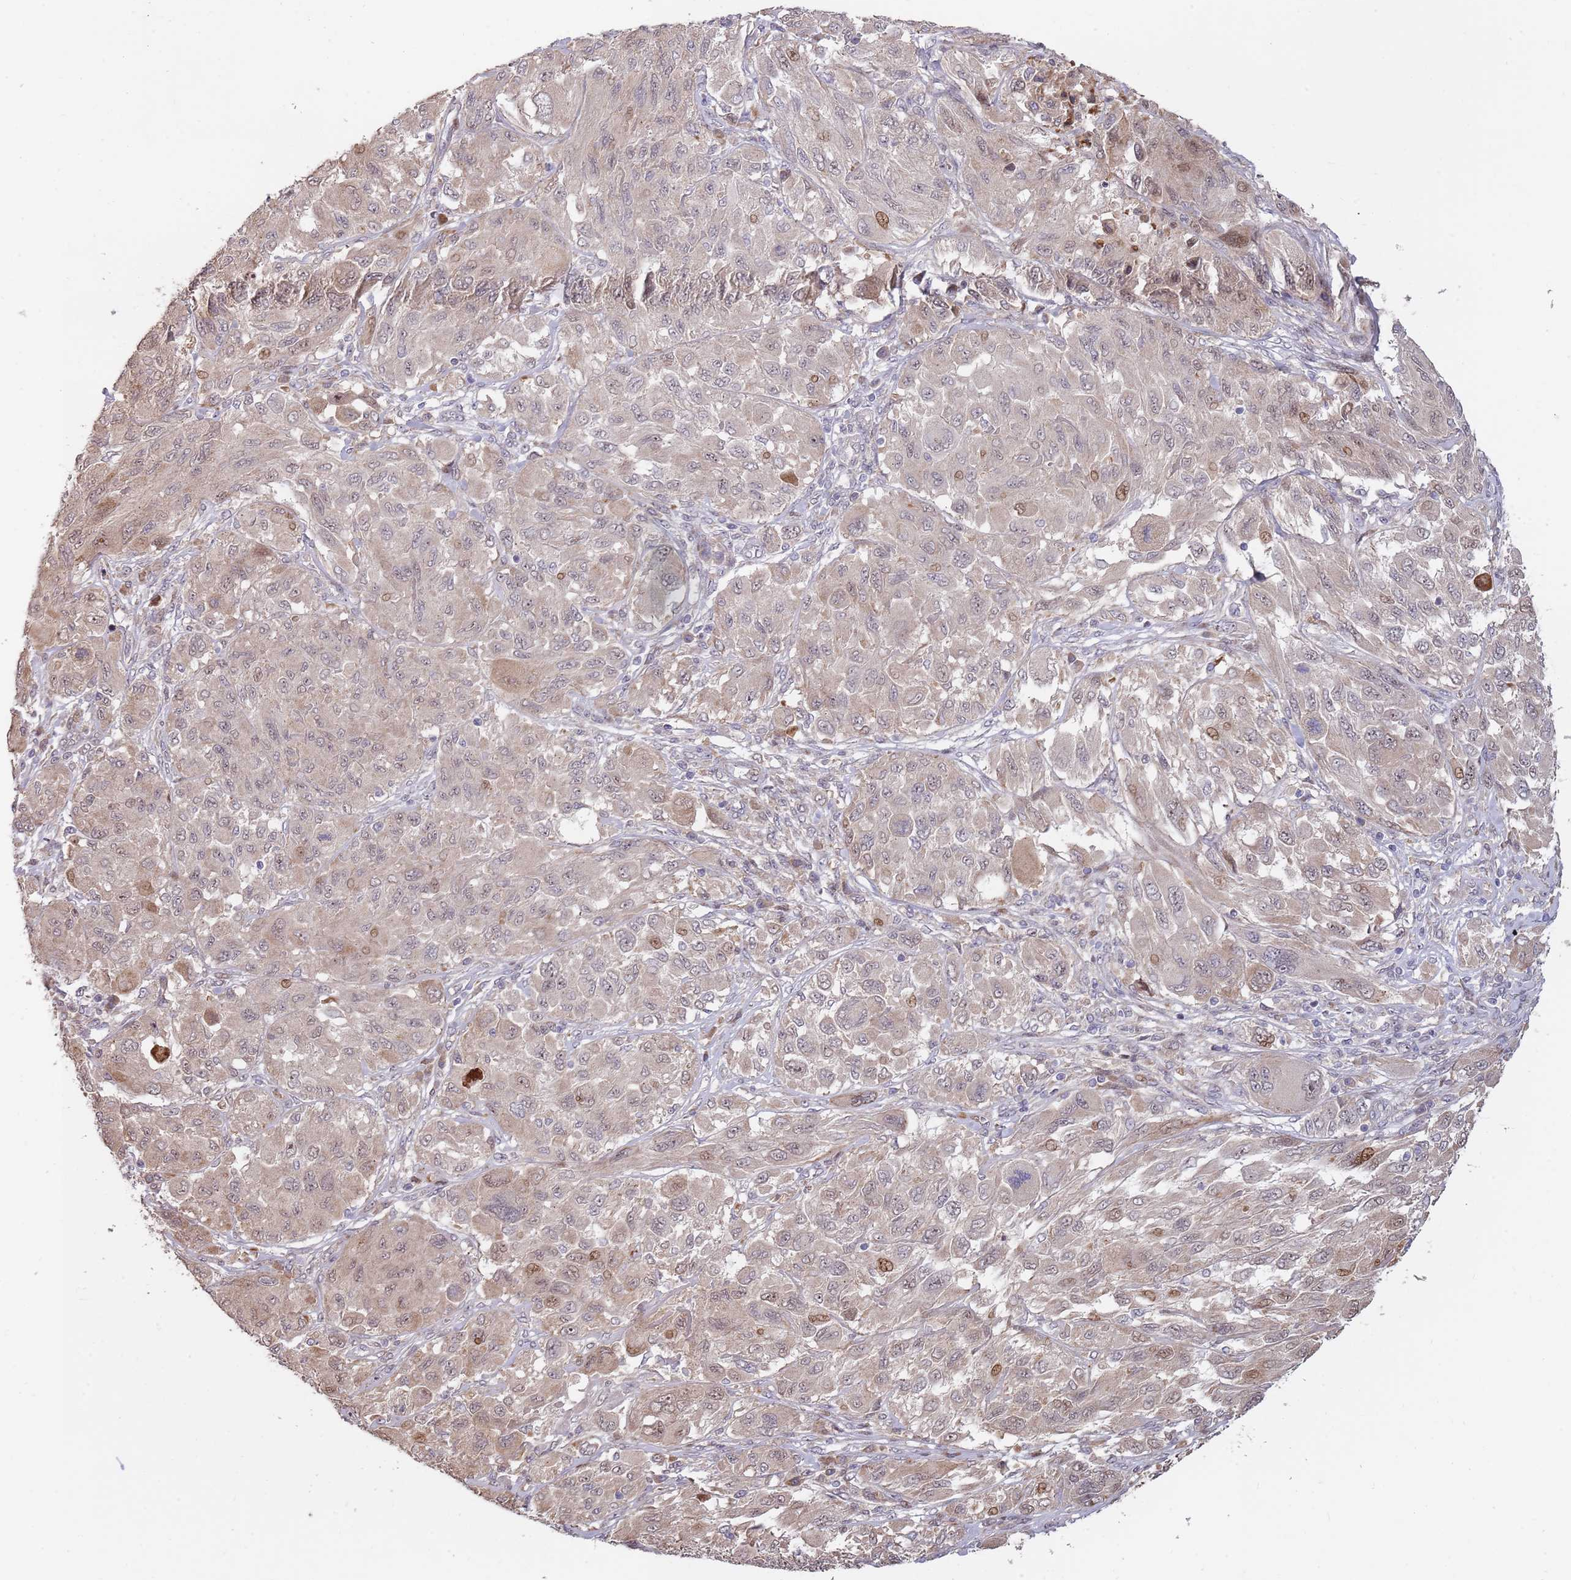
{"staining": {"intensity": "moderate", "quantity": "25%-75%", "location": "nuclear"}, "tissue": "melanoma", "cell_type": "Tumor cells", "image_type": "cancer", "snomed": [{"axis": "morphology", "description": "Malignant melanoma, NOS"}, {"axis": "topography", "description": "Skin"}], "caption": "Immunohistochemical staining of malignant melanoma reveals moderate nuclear protein positivity in approximately 25%-75% of tumor cells. Ihc stains the protein in brown and the nuclei are stained blue.", "gene": "SYNDIG1L", "patient": {"sex": "female", "age": 91}}